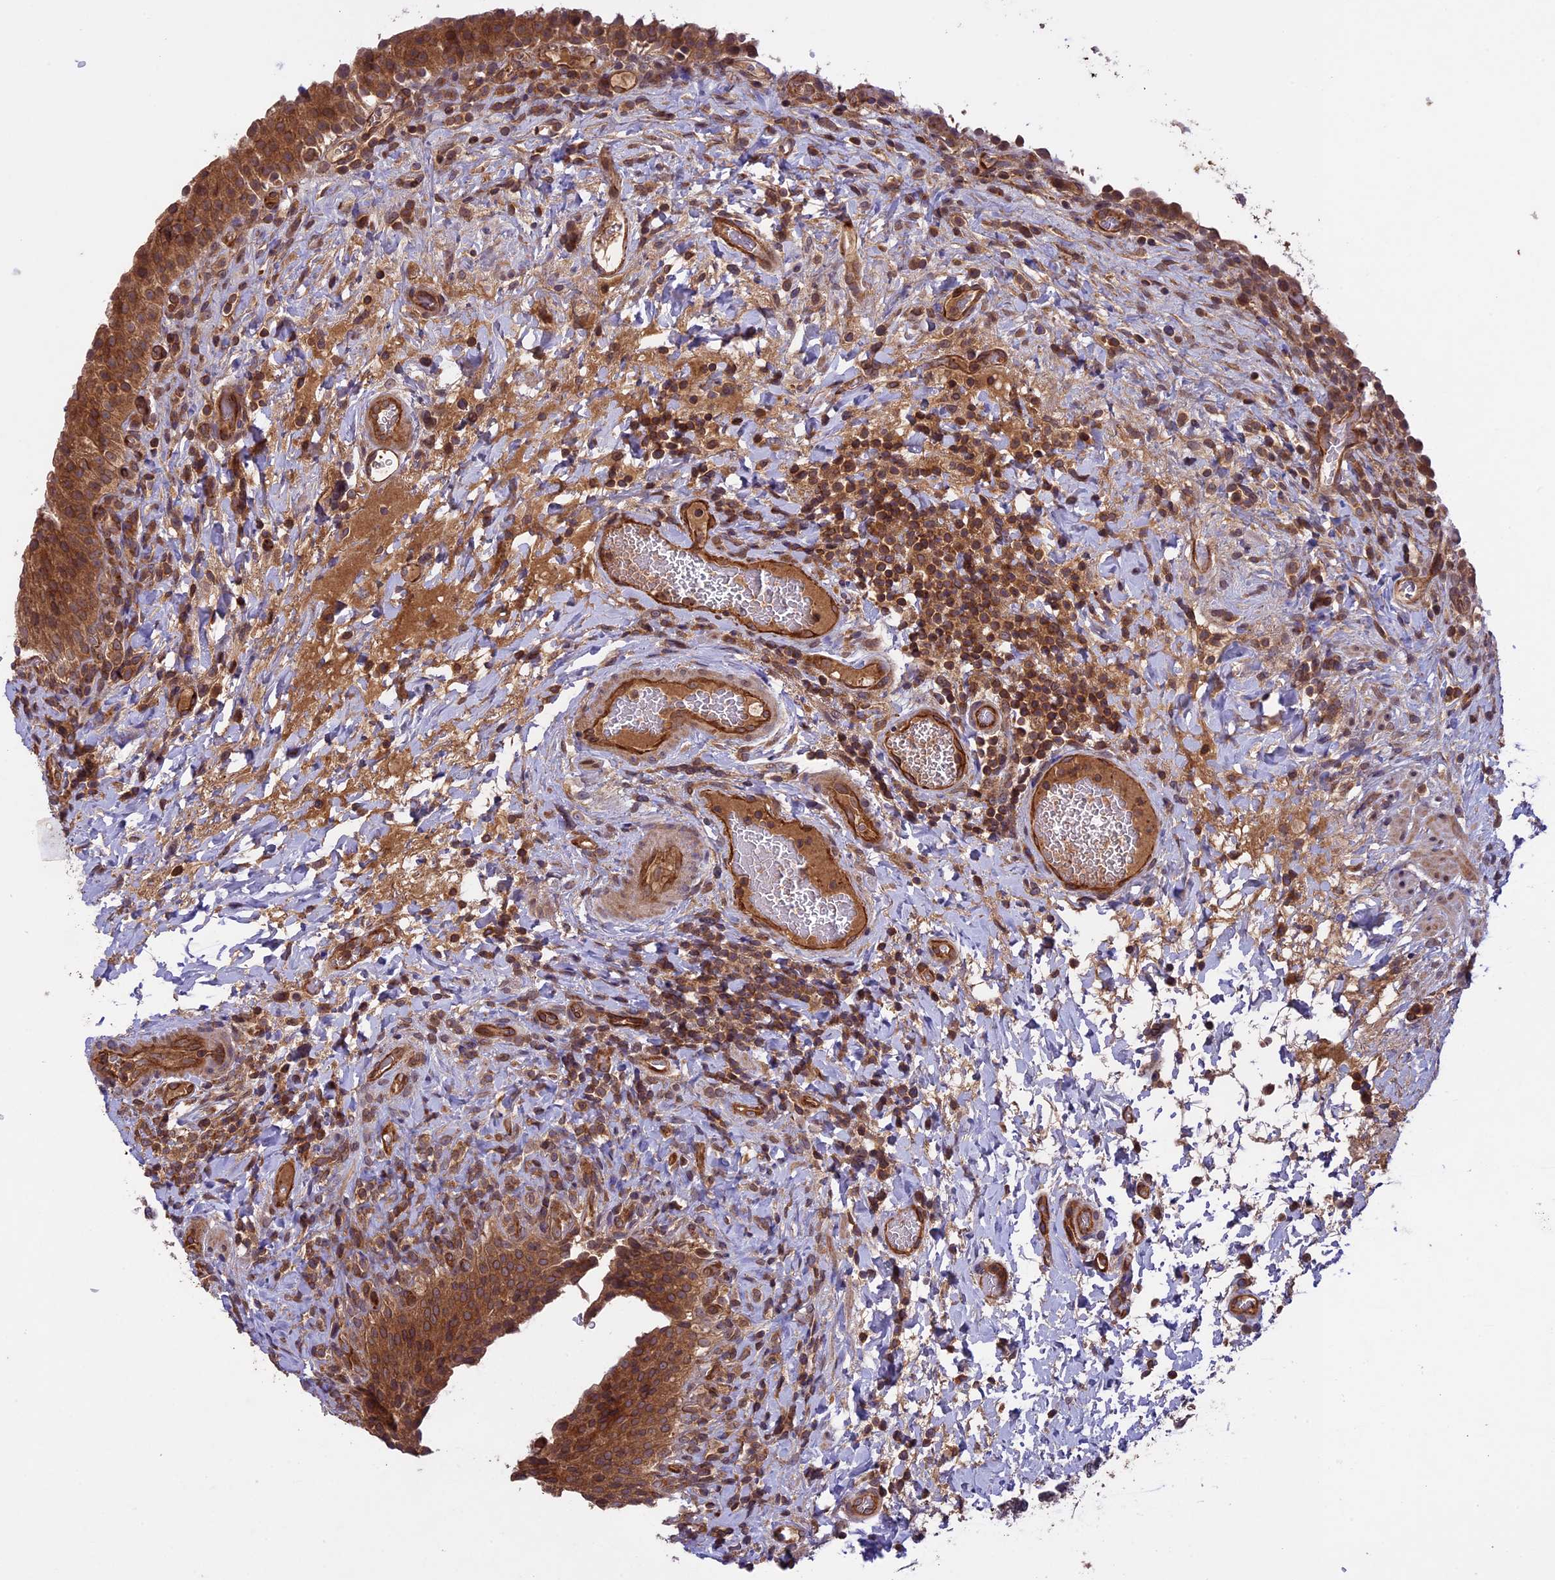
{"staining": {"intensity": "moderate", "quantity": ">75%", "location": "cytoplasmic/membranous"}, "tissue": "urinary bladder", "cell_type": "Urothelial cells", "image_type": "normal", "snomed": [{"axis": "morphology", "description": "Normal tissue, NOS"}, {"axis": "morphology", "description": "Inflammation, NOS"}, {"axis": "topography", "description": "Urinary bladder"}], "caption": "Protein expression analysis of benign urinary bladder demonstrates moderate cytoplasmic/membranous staining in about >75% of urothelial cells. (DAB (3,3'-diaminobenzidine) = brown stain, brightfield microscopy at high magnification).", "gene": "CCDC125", "patient": {"sex": "male", "age": 64}}